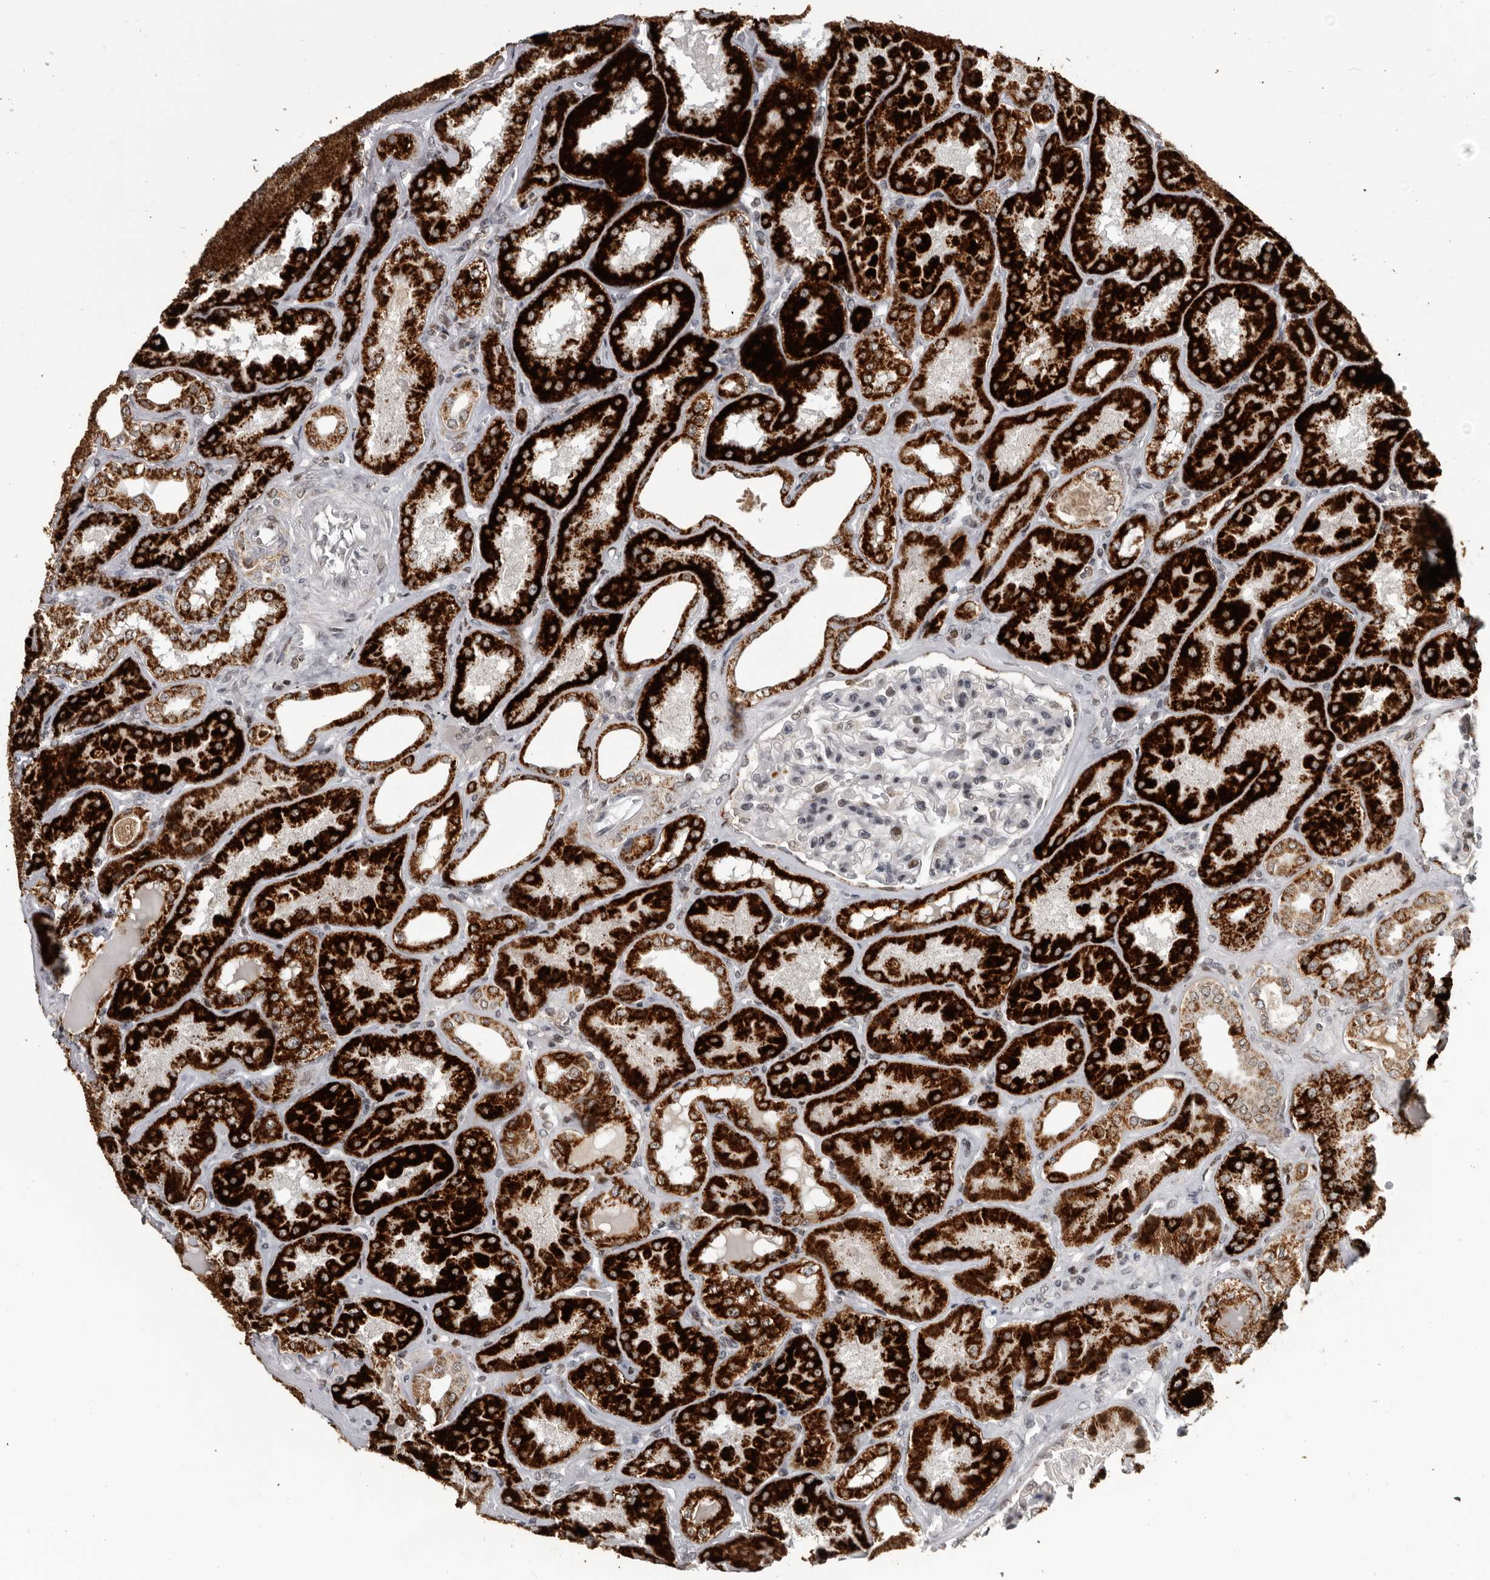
{"staining": {"intensity": "moderate", "quantity": "25%-75%", "location": "nuclear"}, "tissue": "kidney", "cell_type": "Cells in glomeruli", "image_type": "normal", "snomed": [{"axis": "morphology", "description": "Normal tissue, NOS"}, {"axis": "topography", "description": "Kidney"}], "caption": "Immunohistochemistry (IHC) histopathology image of normal kidney stained for a protein (brown), which exhibits medium levels of moderate nuclear staining in about 25%-75% of cells in glomeruli.", "gene": "C17orf99", "patient": {"sex": "female", "age": 56}}